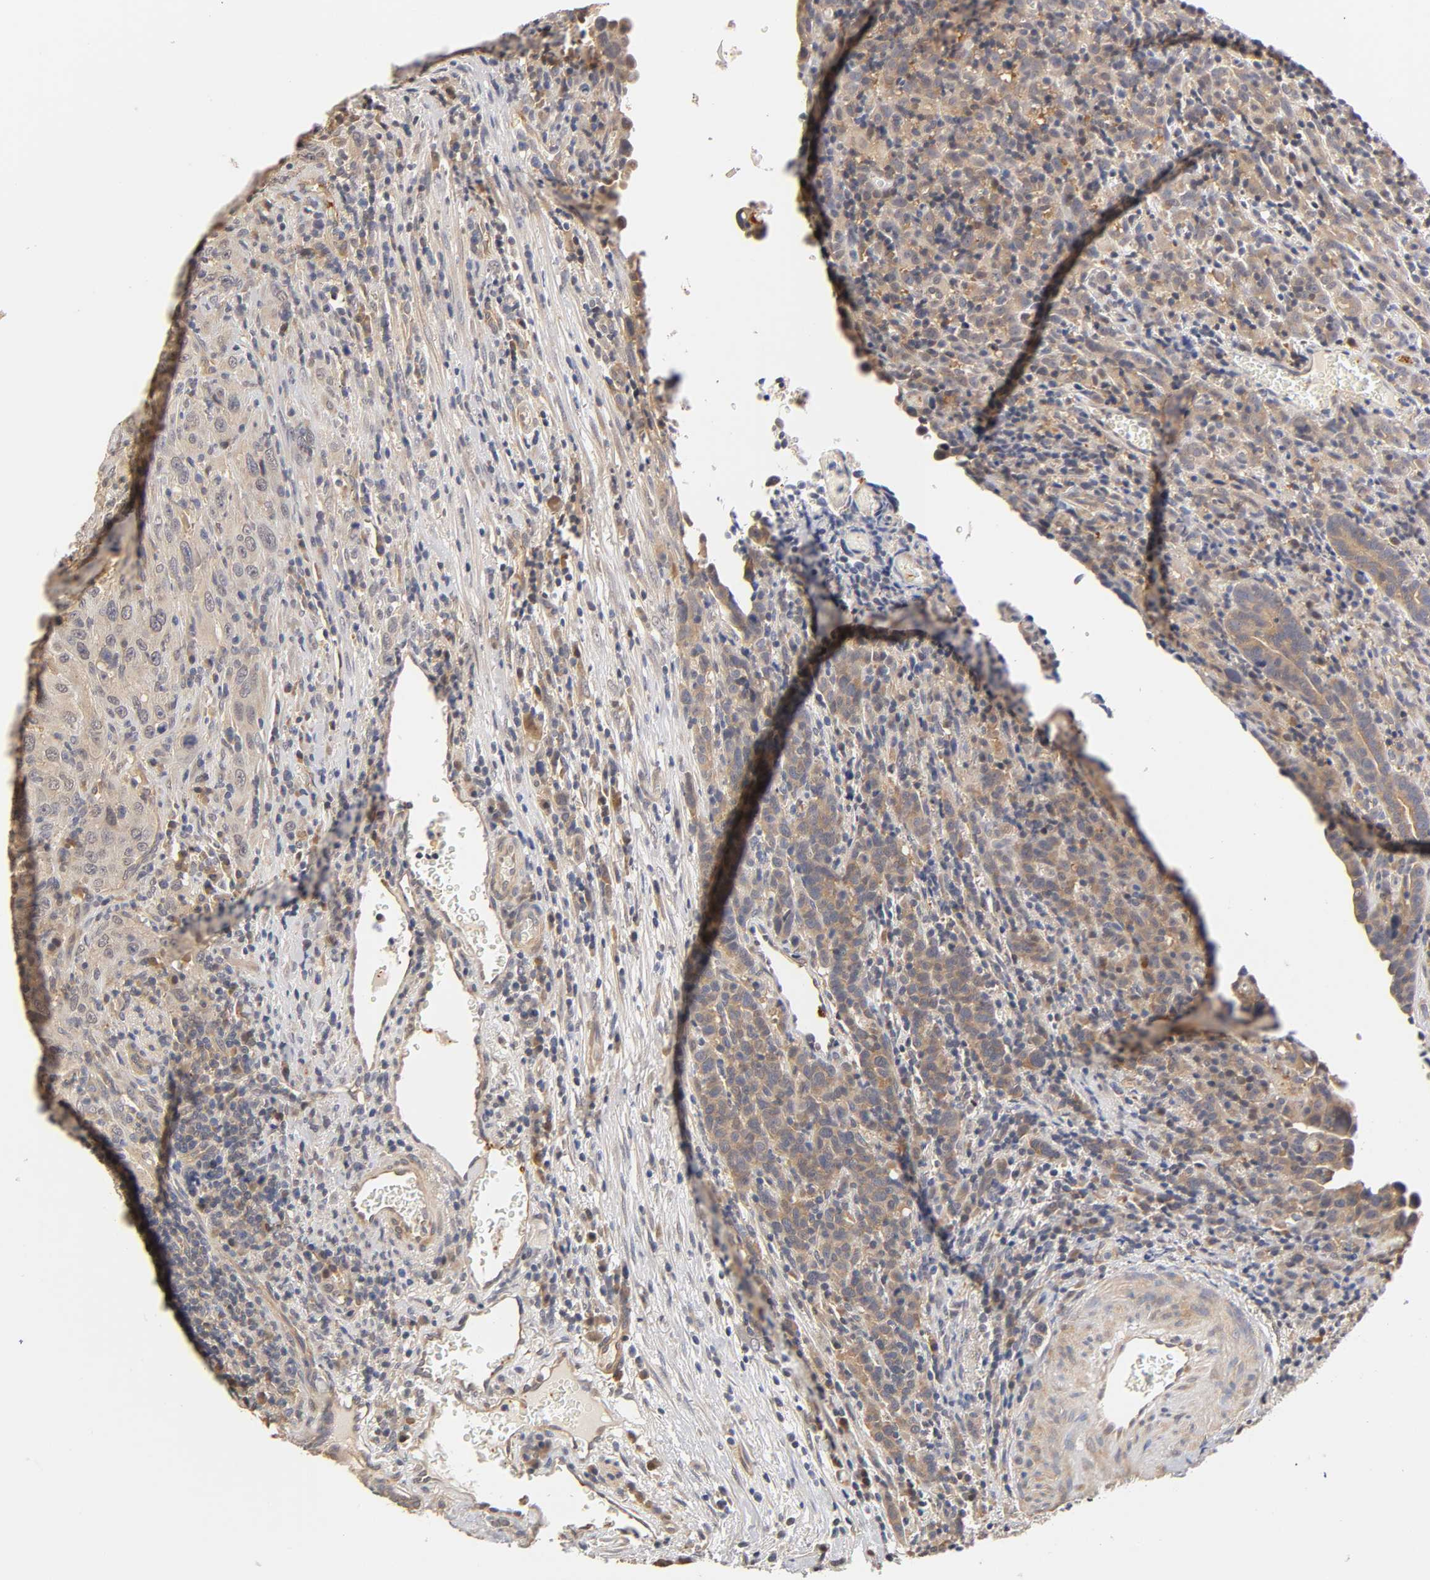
{"staining": {"intensity": "weak", "quantity": ">75%", "location": "cytoplasmic/membranous"}, "tissue": "urothelial cancer", "cell_type": "Tumor cells", "image_type": "cancer", "snomed": [{"axis": "morphology", "description": "Urothelial carcinoma, High grade"}, {"axis": "topography", "description": "Urinary bladder"}], "caption": "Weak cytoplasmic/membranous staining for a protein is identified in approximately >75% of tumor cells of urothelial carcinoma (high-grade) using IHC.", "gene": "PDE5A", "patient": {"sex": "male", "age": 61}}